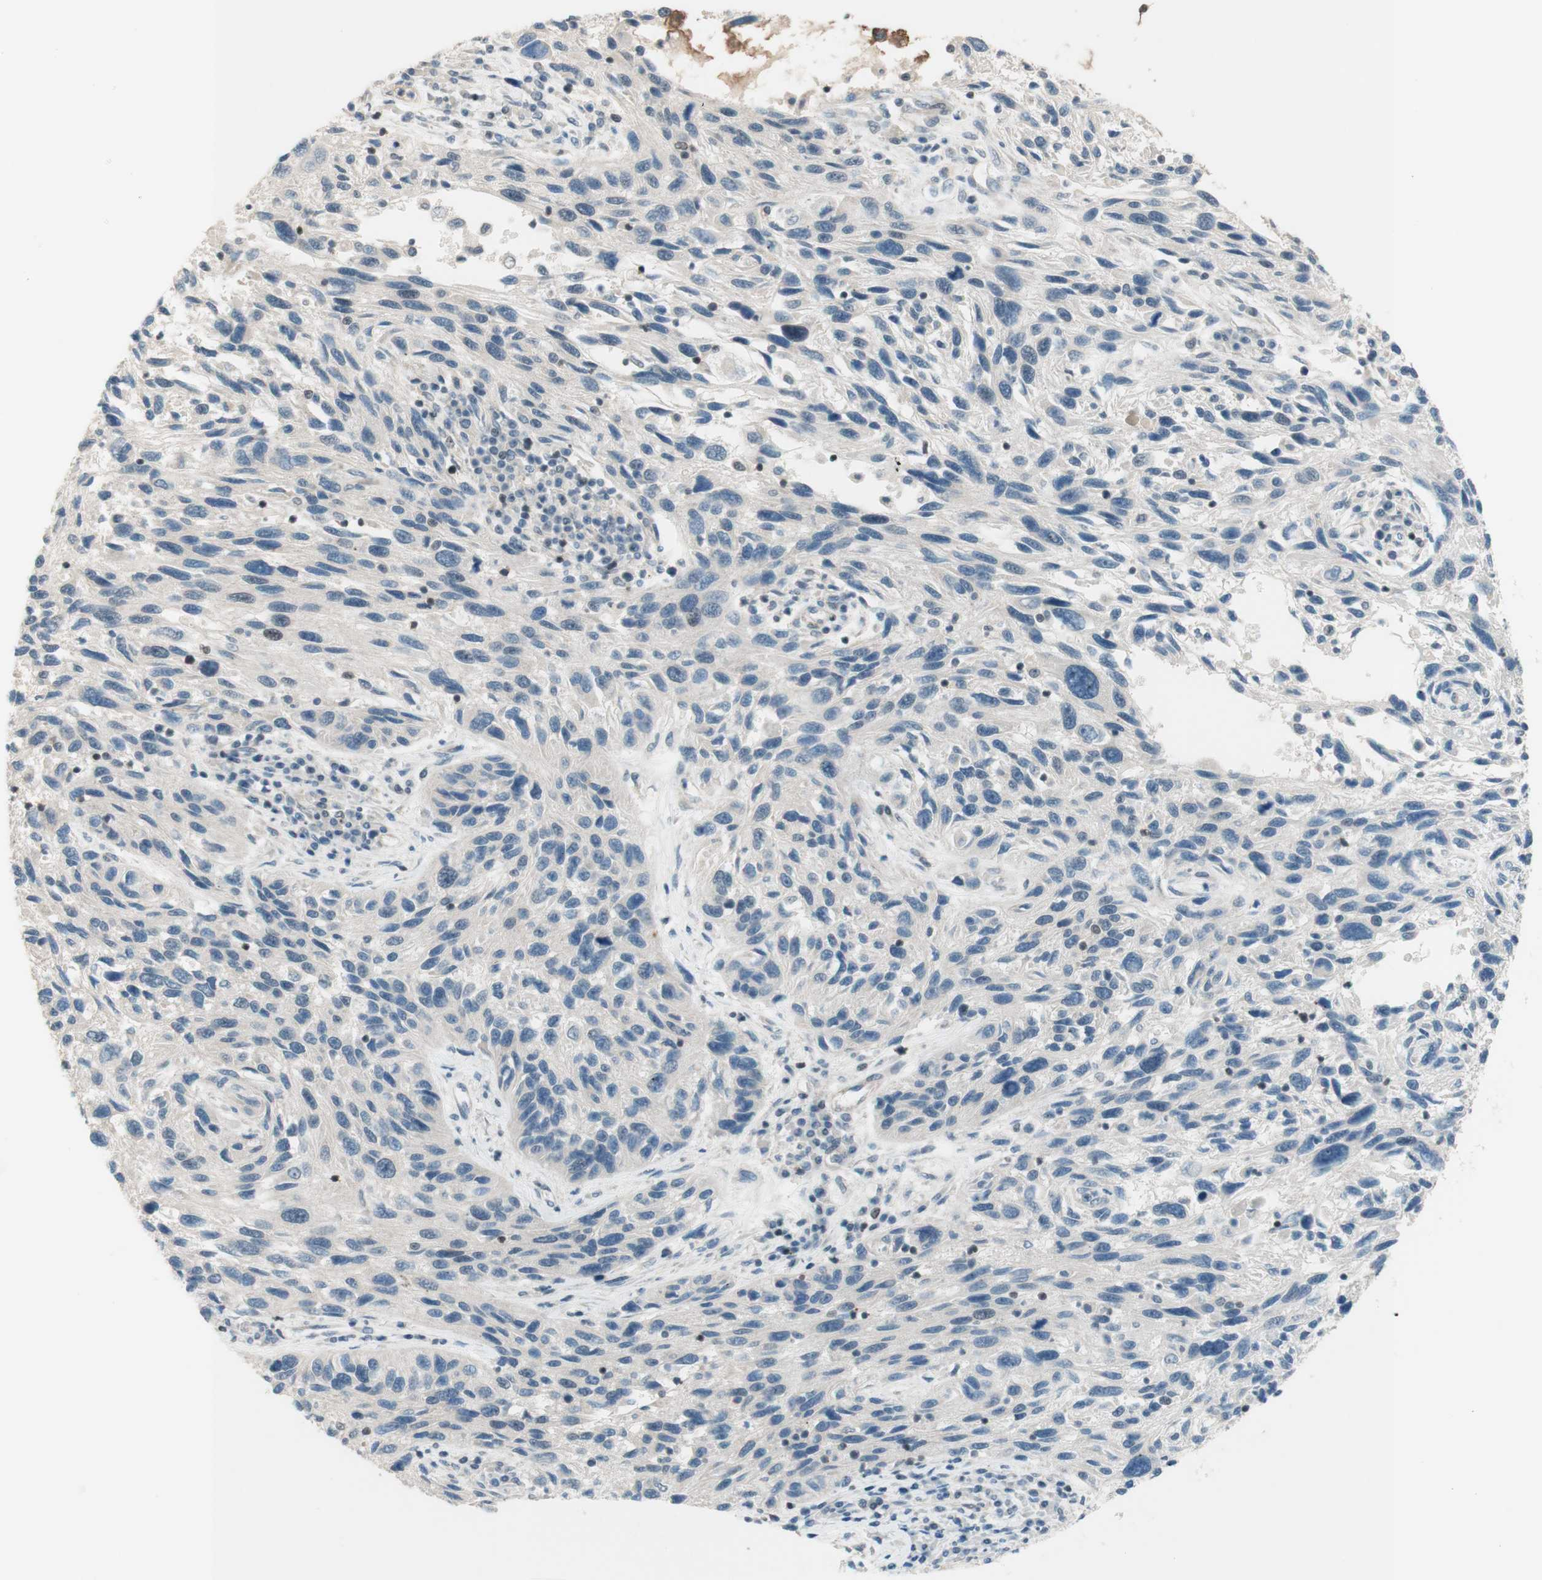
{"staining": {"intensity": "negative", "quantity": "none", "location": "none"}, "tissue": "melanoma", "cell_type": "Tumor cells", "image_type": "cancer", "snomed": [{"axis": "morphology", "description": "Malignant melanoma, NOS"}, {"axis": "topography", "description": "Skin"}], "caption": "An immunohistochemistry micrograph of melanoma is shown. There is no staining in tumor cells of melanoma.", "gene": "JPH1", "patient": {"sex": "male", "age": 53}}